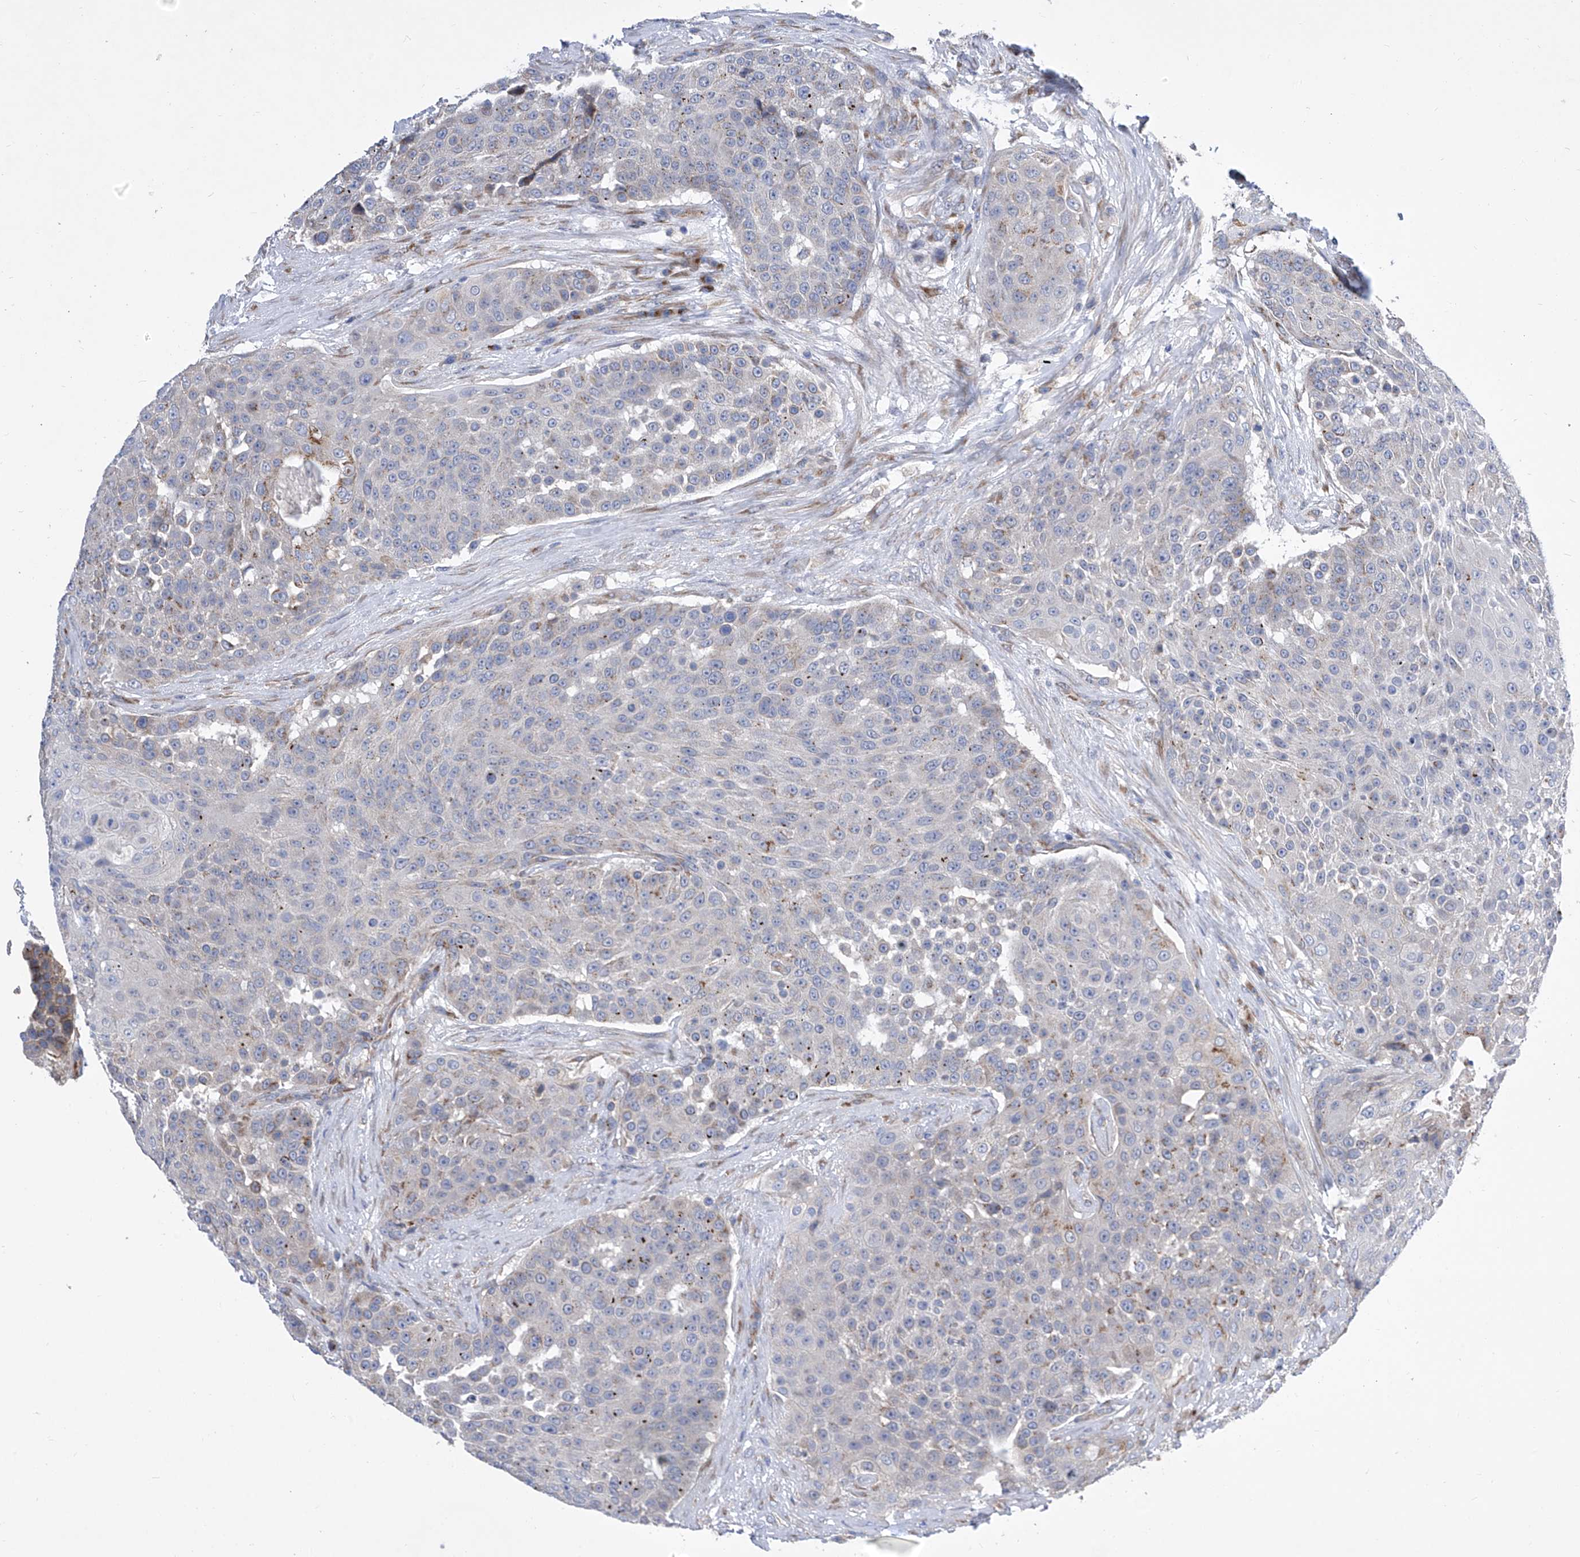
{"staining": {"intensity": "weak", "quantity": "<25%", "location": "cytoplasmic/membranous"}, "tissue": "urothelial cancer", "cell_type": "Tumor cells", "image_type": "cancer", "snomed": [{"axis": "morphology", "description": "Urothelial carcinoma, High grade"}, {"axis": "topography", "description": "Urinary bladder"}], "caption": "This is an immunohistochemistry (IHC) photomicrograph of human urothelial cancer. There is no staining in tumor cells.", "gene": "TJAP1", "patient": {"sex": "female", "age": 63}}